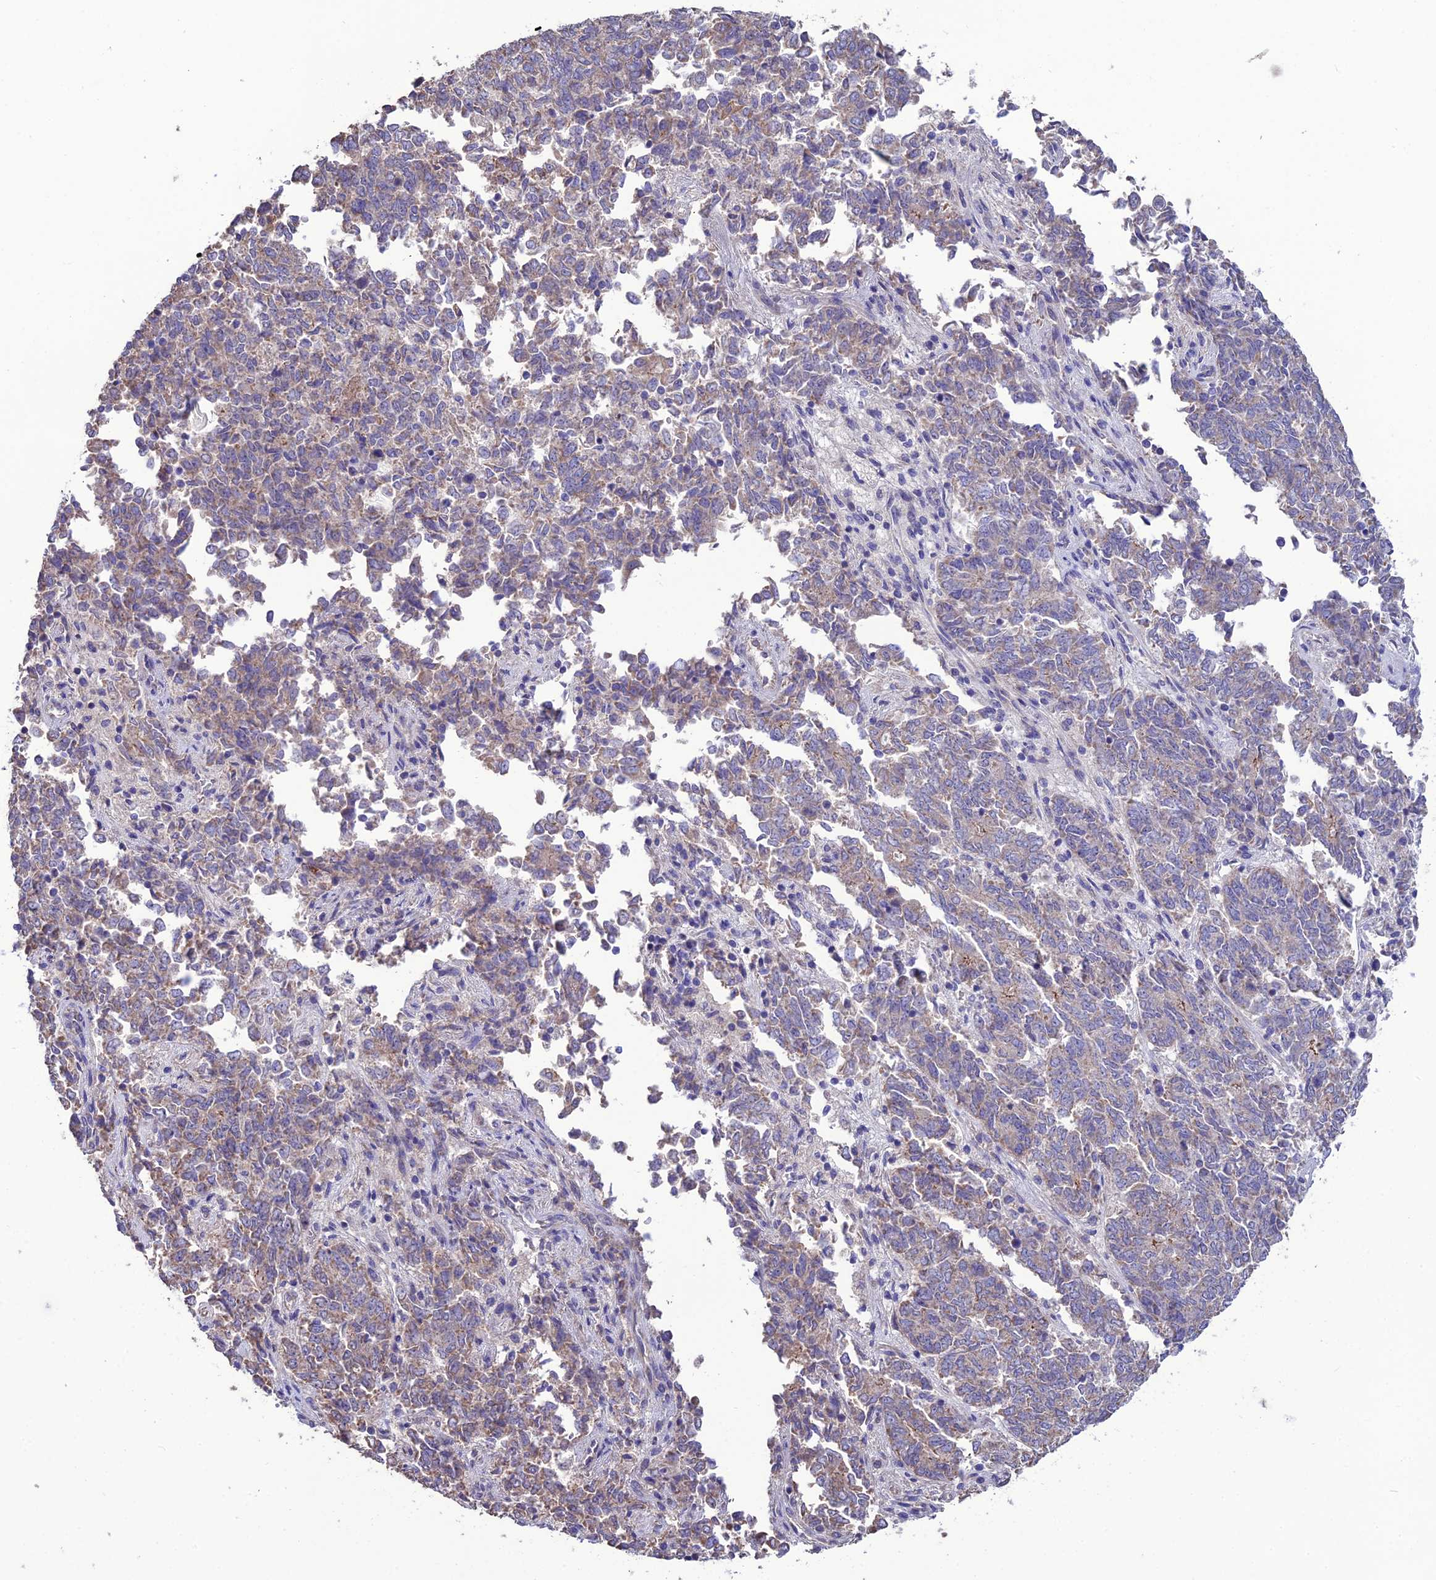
{"staining": {"intensity": "weak", "quantity": "25%-75%", "location": "cytoplasmic/membranous"}, "tissue": "endometrial cancer", "cell_type": "Tumor cells", "image_type": "cancer", "snomed": [{"axis": "morphology", "description": "Adenocarcinoma, NOS"}, {"axis": "topography", "description": "Endometrium"}], "caption": "Immunohistochemical staining of human endometrial cancer (adenocarcinoma) demonstrates weak cytoplasmic/membranous protein expression in approximately 25%-75% of tumor cells.", "gene": "HOGA1", "patient": {"sex": "female", "age": 80}}